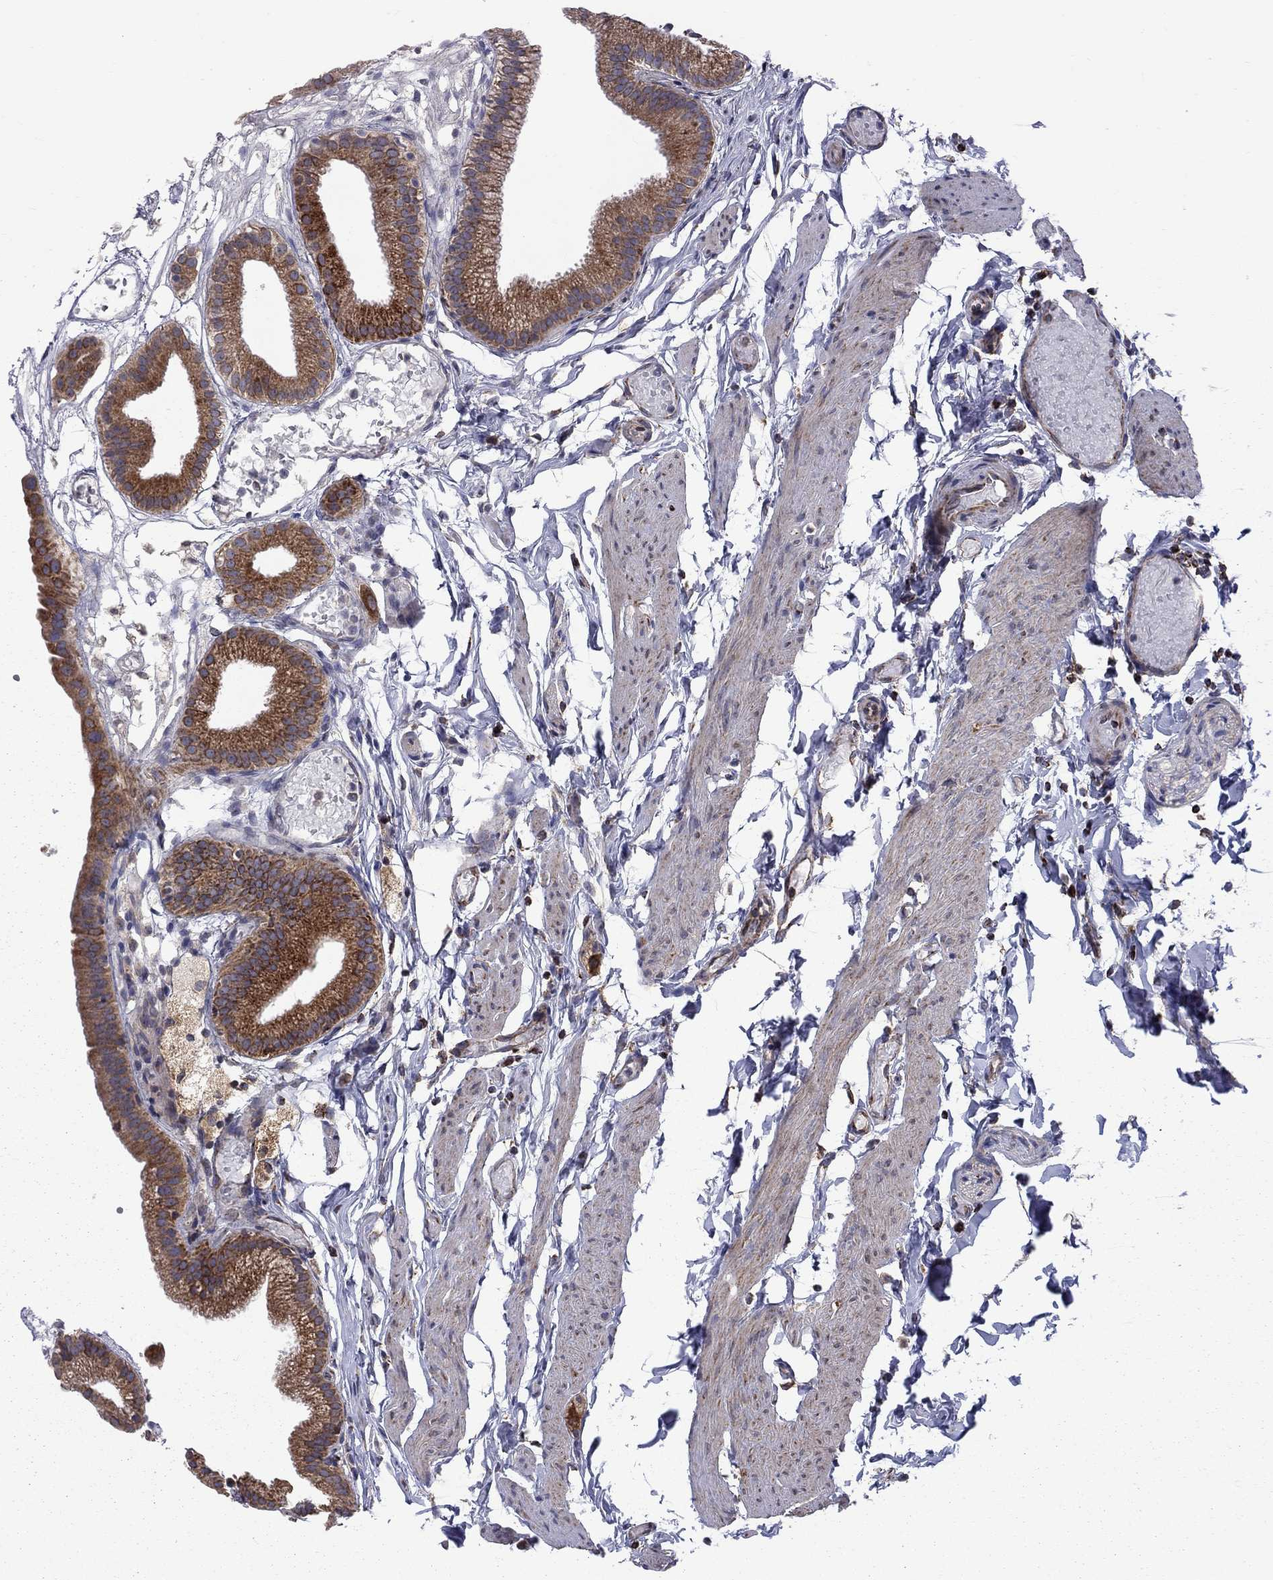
{"staining": {"intensity": "strong", "quantity": ">75%", "location": "cytoplasmic/membranous"}, "tissue": "gallbladder", "cell_type": "Glandular cells", "image_type": "normal", "snomed": [{"axis": "morphology", "description": "Normal tissue, NOS"}, {"axis": "topography", "description": "Gallbladder"}], "caption": "Protein staining displays strong cytoplasmic/membranous expression in about >75% of glandular cells in normal gallbladder.", "gene": "CLPTM1", "patient": {"sex": "female", "age": 45}}